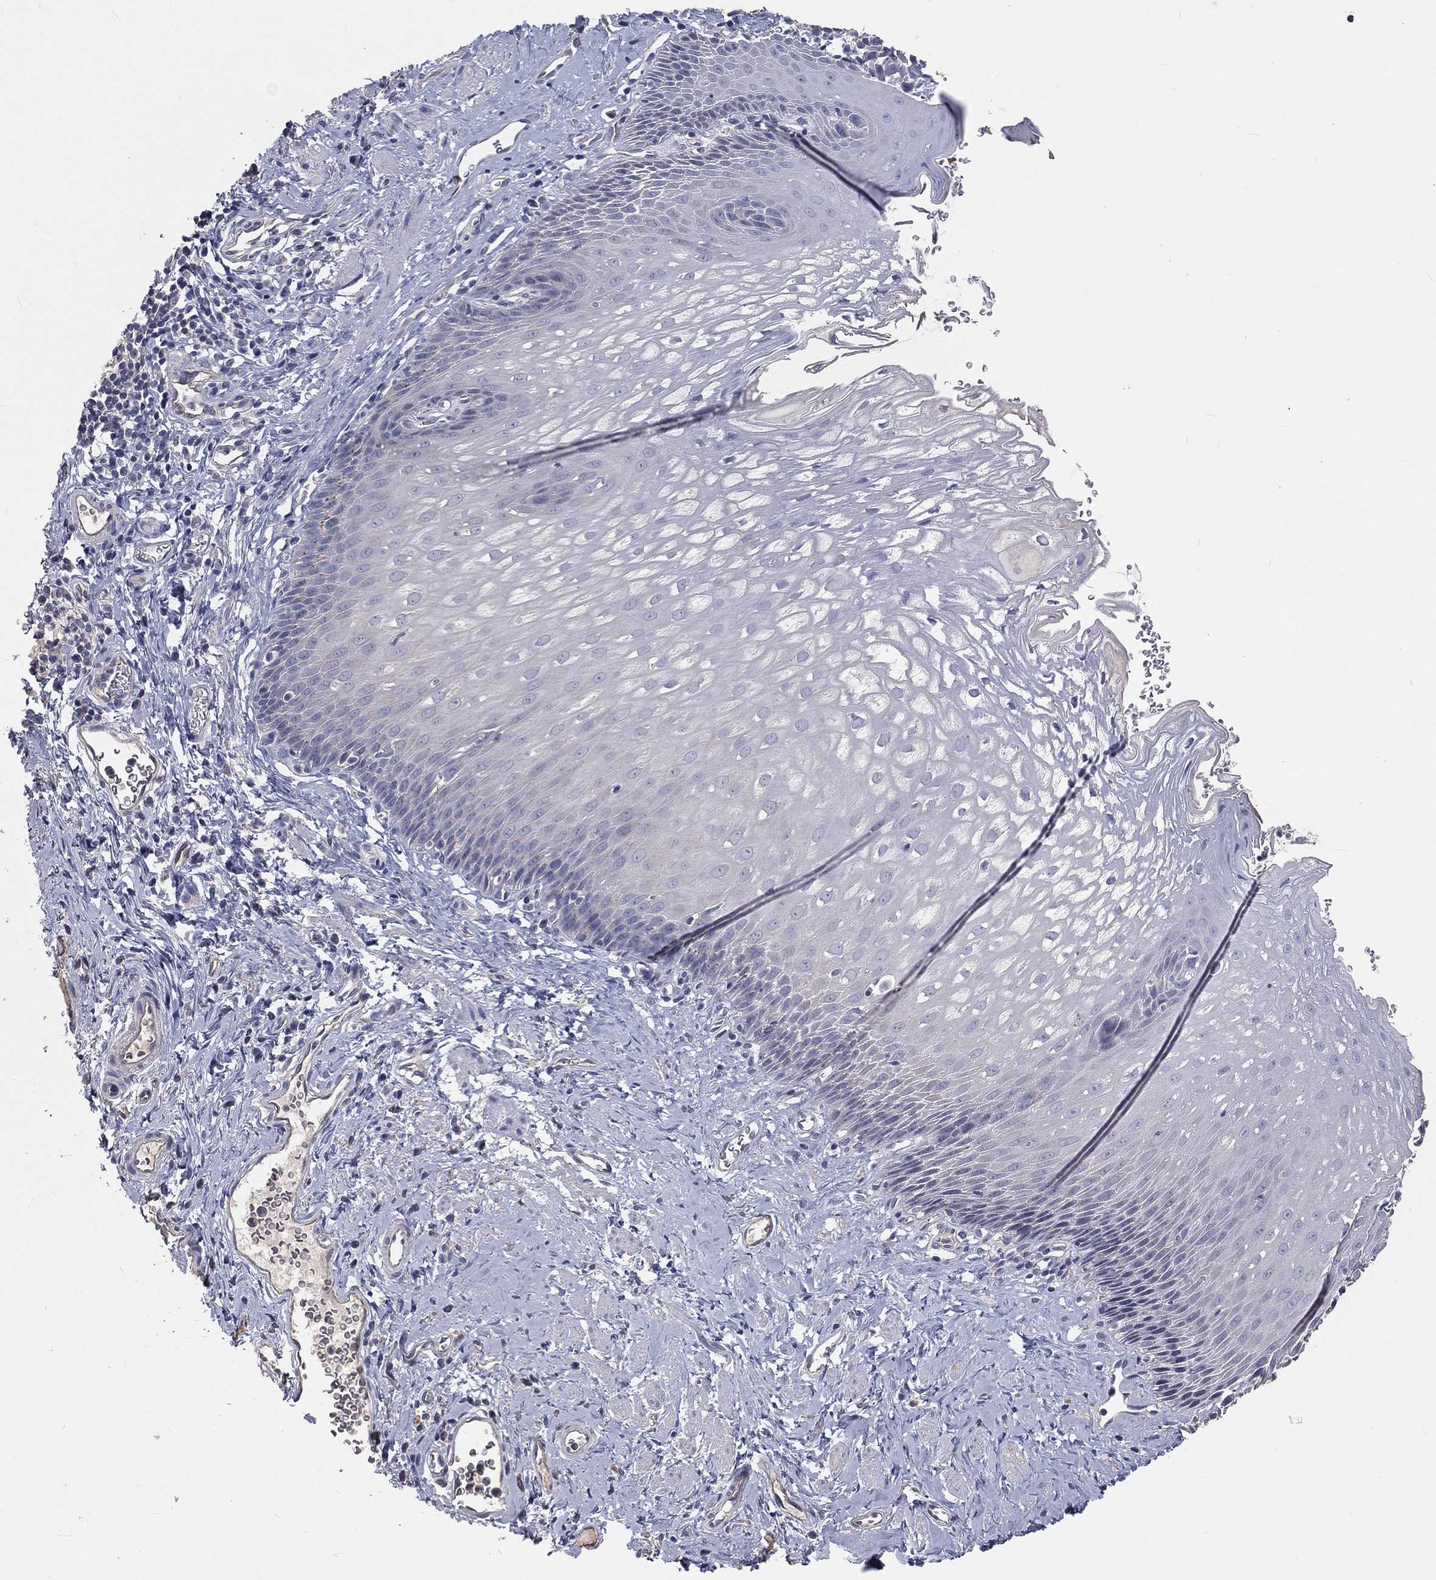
{"staining": {"intensity": "negative", "quantity": "none", "location": "none"}, "tissue": "esophagus", "cell_type": "Squamous epithelial cells", "image_type": "normal", "snomed": [{"axis": "morphology", "description": "Normal tissue, NOS"}, {"axis": "topography", "description": "Esophagus"}], "caption": "This is an IHC image of benign human esophagus. There is no expression in squamous epithelial cells.", "gene": "CROCC", "patient": {"sex": "male", "age": 64}}